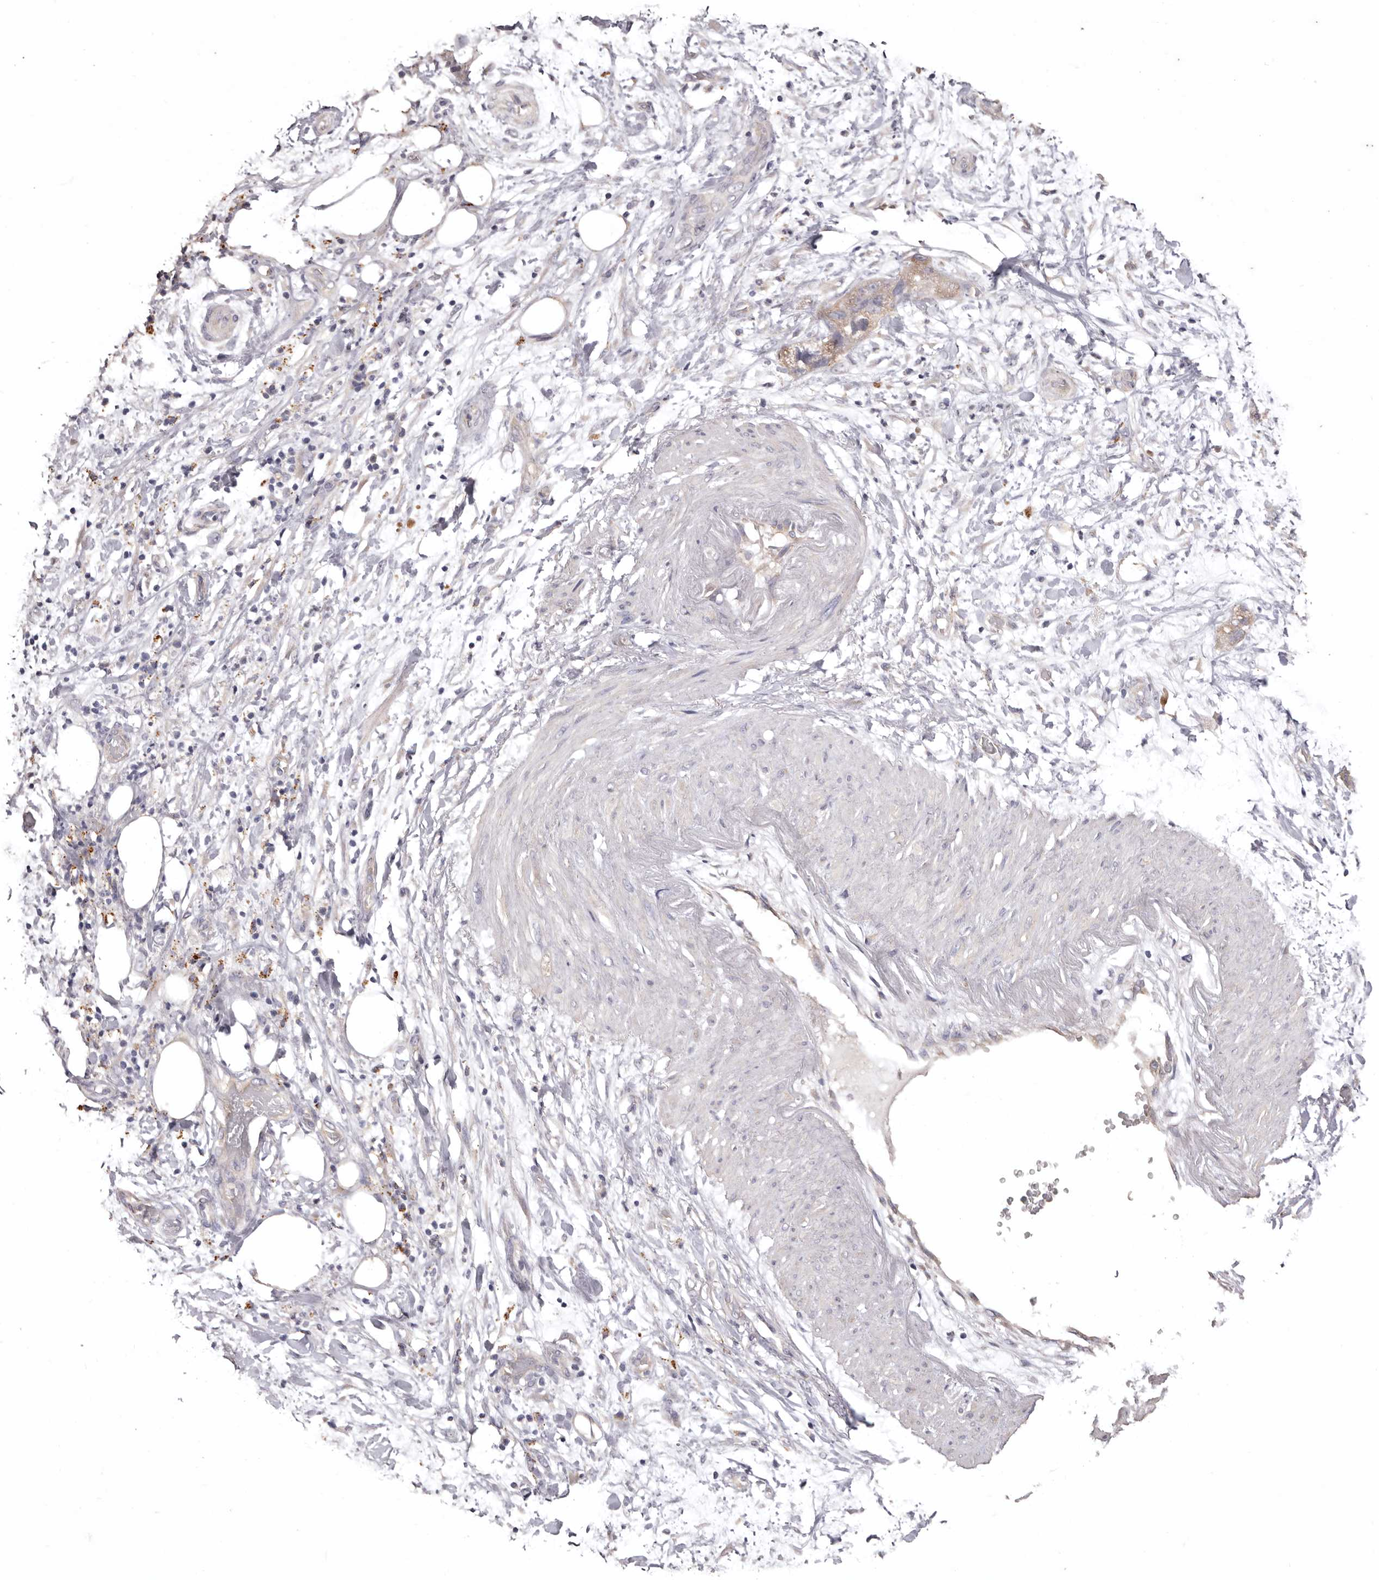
{"staining": {"intensity": "moderate", "quantity": "<25%", "location": "cytoplasmic/membranous"}, "tissue": "pancreatic cancer", "cell_type": "Tumor cells", "image_type": "cancer", "snomed": [{"axis": "morphology", "description": "Adenocarcinoma, NOS"}, {"axis": "topography", "description": "Pancreas"}], "caption": "Moderate cytoplasmic/membranous protein staining is identified in approximately <25% of tumor cells in pancreatic cancer.", "gene": "ETNK1", "patient": {"sex": "female", "age": 78}}